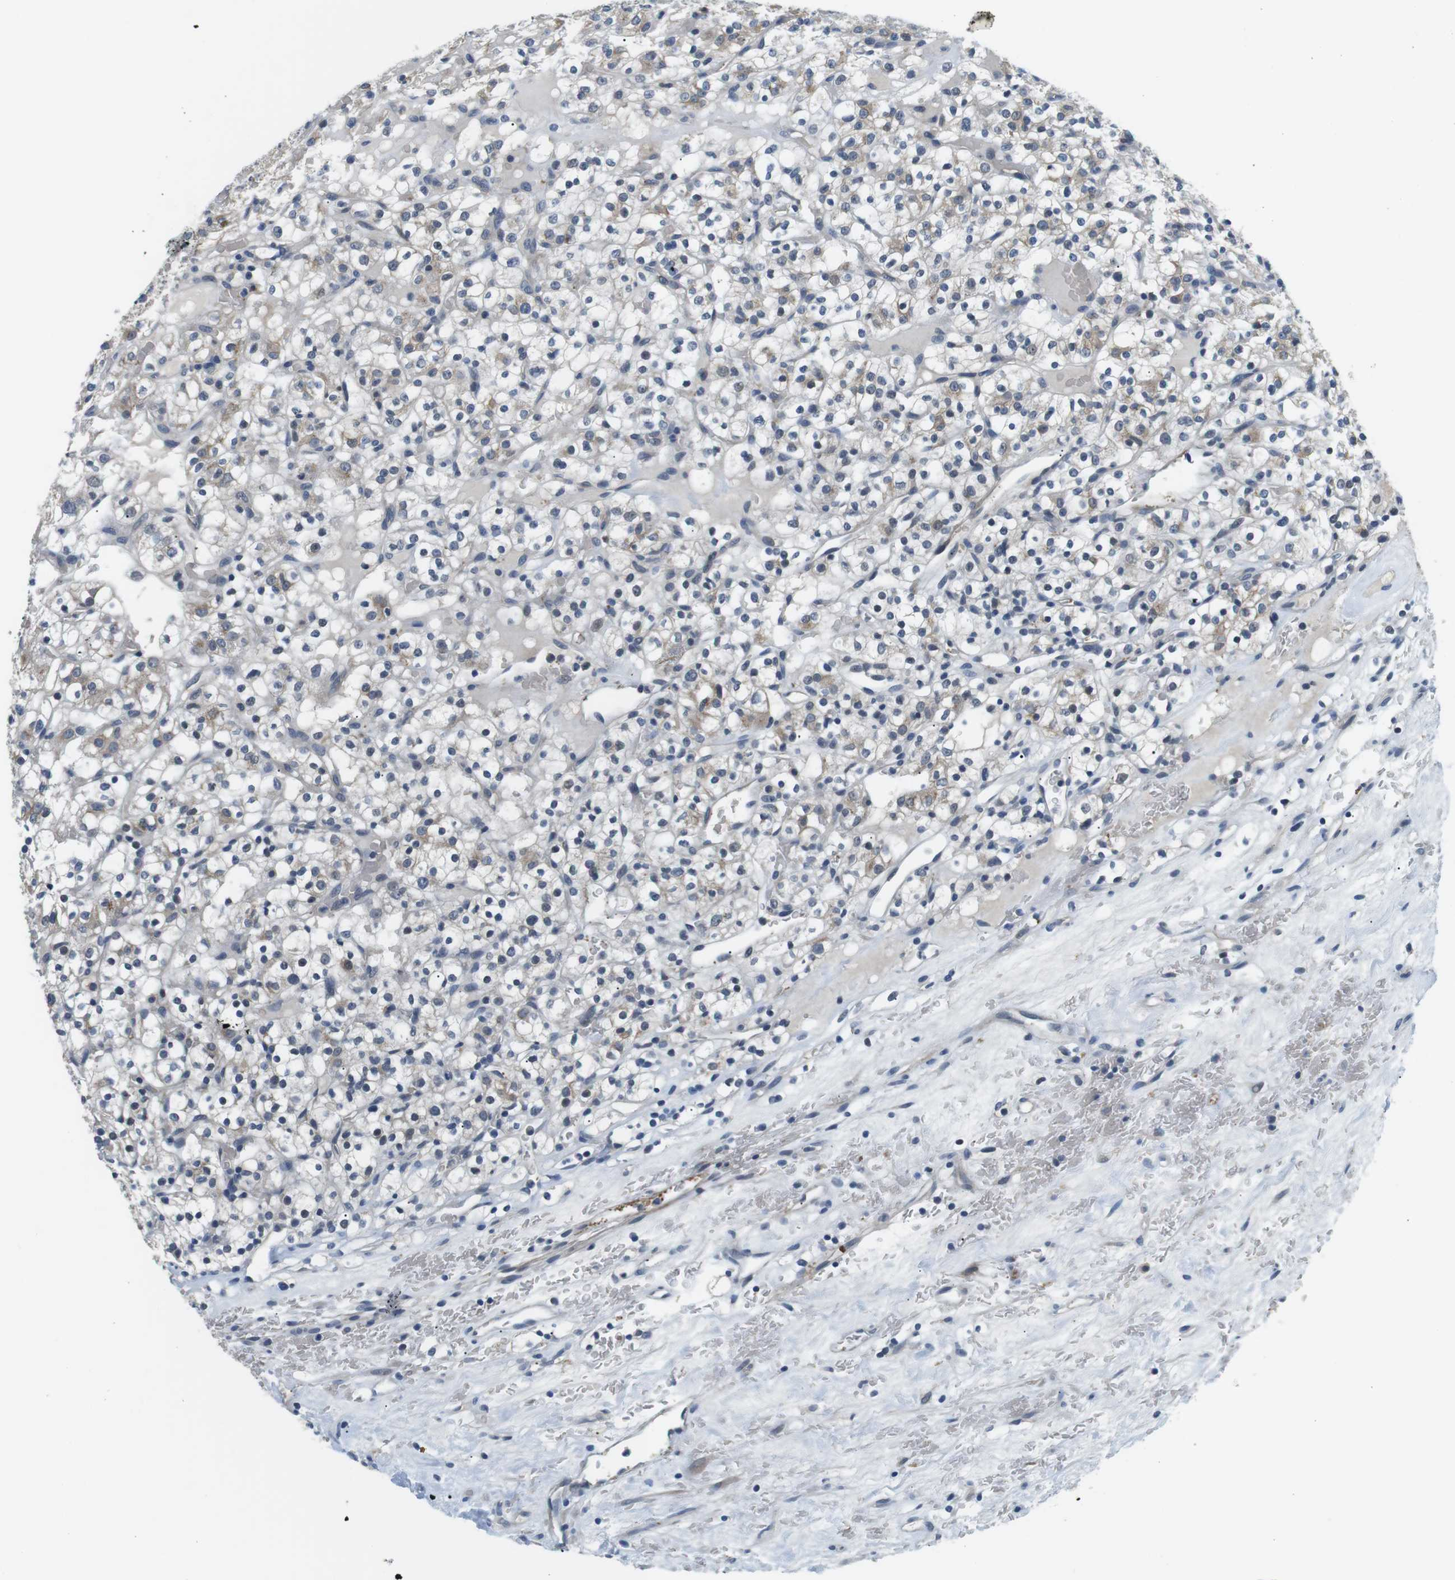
{"staining": {"intensity": "negative", "quantity": "none", "location": "none"}, "tissue": "renal cancer", "cell_type": "Tumor cells", "image_type": "cancer", "snomed": [{"axis": "morphology", "description": "Normal tissue, NOS"}, {"axis": "morphology", "description": "Adenocarcinoma, NOS"}, {"axis": "topography", "description": "Kidney"}], "caption": "The image exhibits no significant positivity in tumor cells of adenocarcinoma (renal). (Stains: DAB (3,3'-diaminobenzidine) IHC with hematoxylin counter stain, Microscopy: brightfield microscopy at high magnification).", "gene": "WSCD1", "patient": {"sex": "female", "age": 72}}